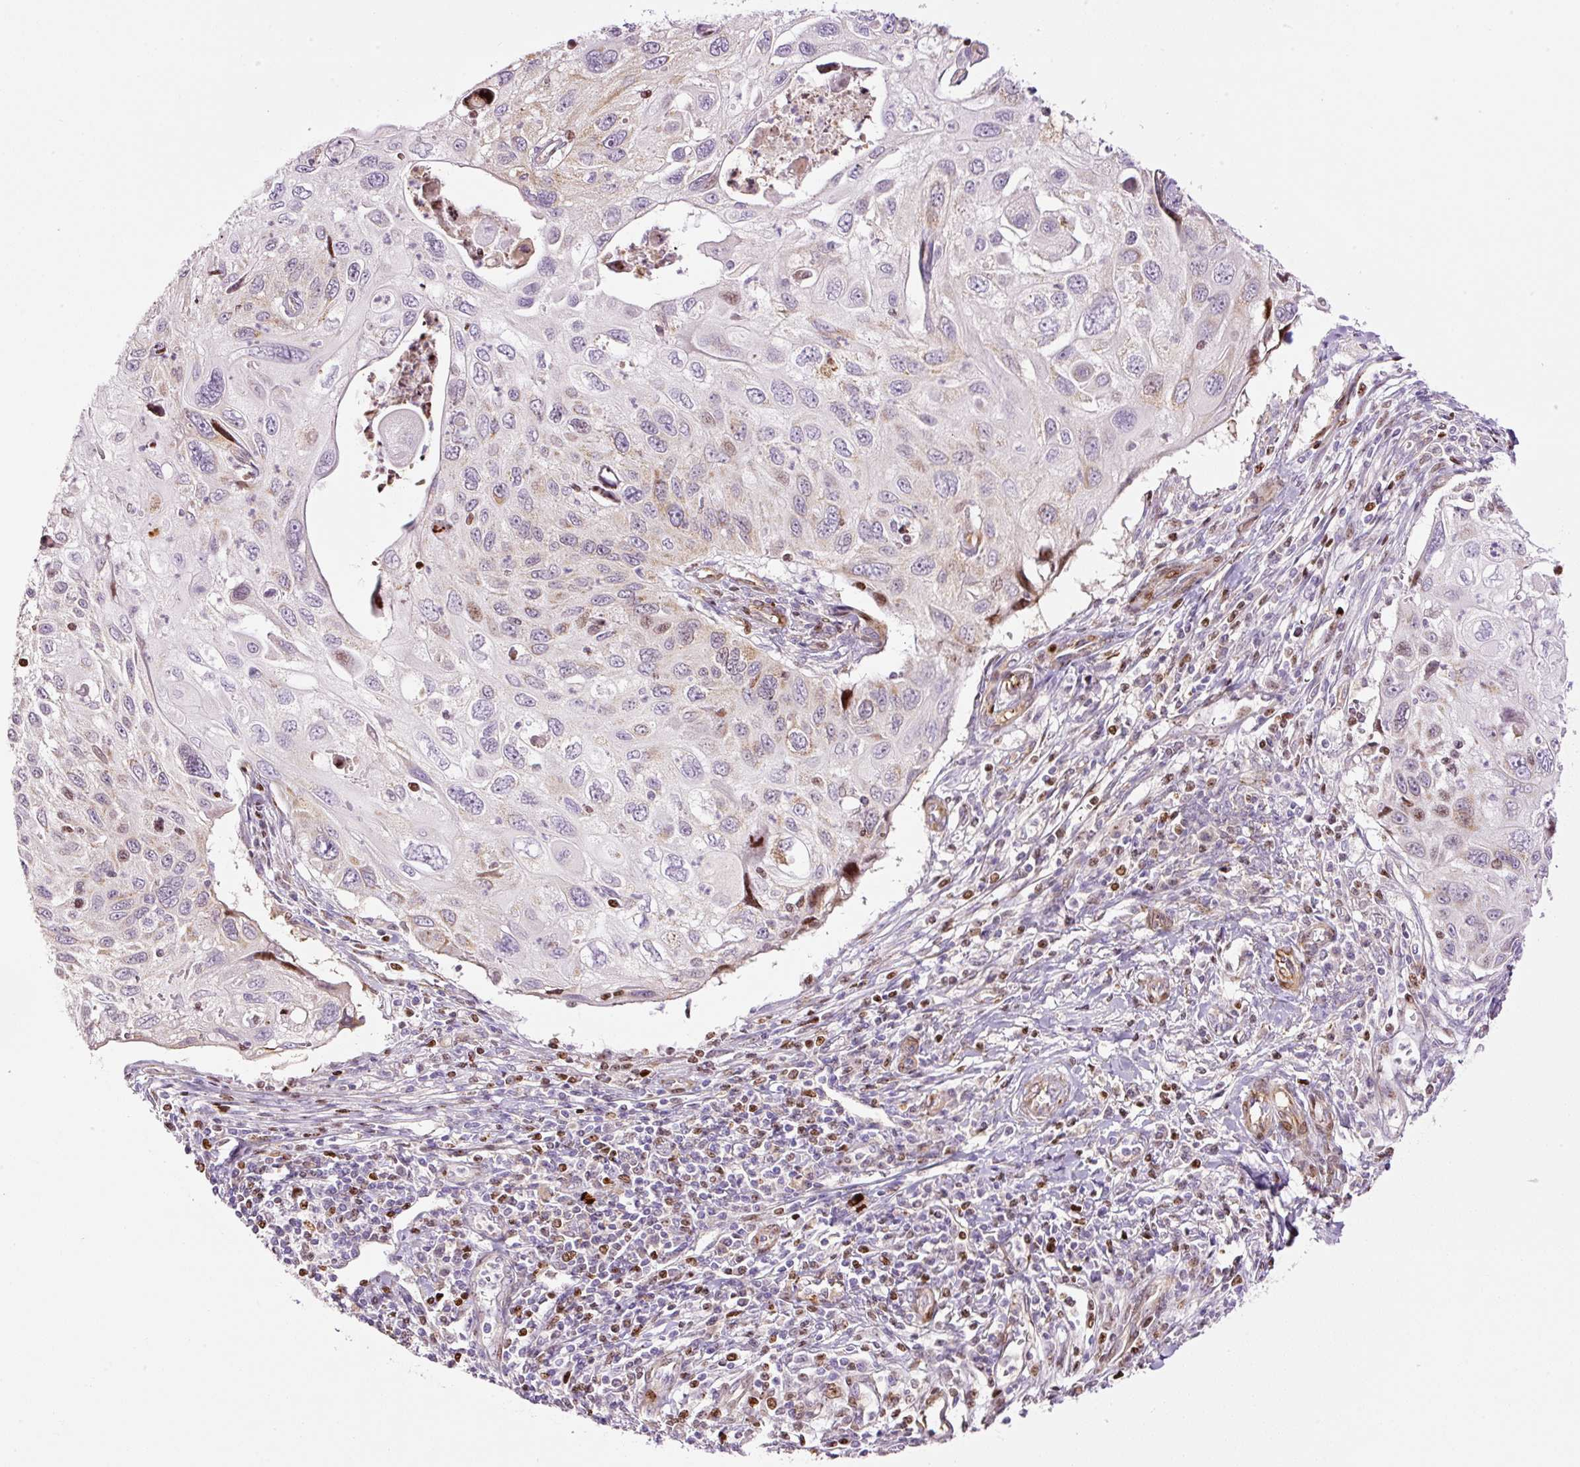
{"staining": {"intensity": "weak", "quantity": "<25%", "location": "nuclear"}, "tissue": "cervical cancer", "cell_type": "Tumor cells", "image_type": "cancer", "snomed": [{"axis": "morphology", "description": "Squamous cell carcinoma, NOS"}, {"axis": "topography", "description": "Cervix"}], "caption": "Immunohistochemistry photomicrograph of human cervical cancer stained for a protein (brown), which exhibits no staining in tumor cells.", "gene": "TMEM8B", "patient": {"sex": "female", "age": 70}}